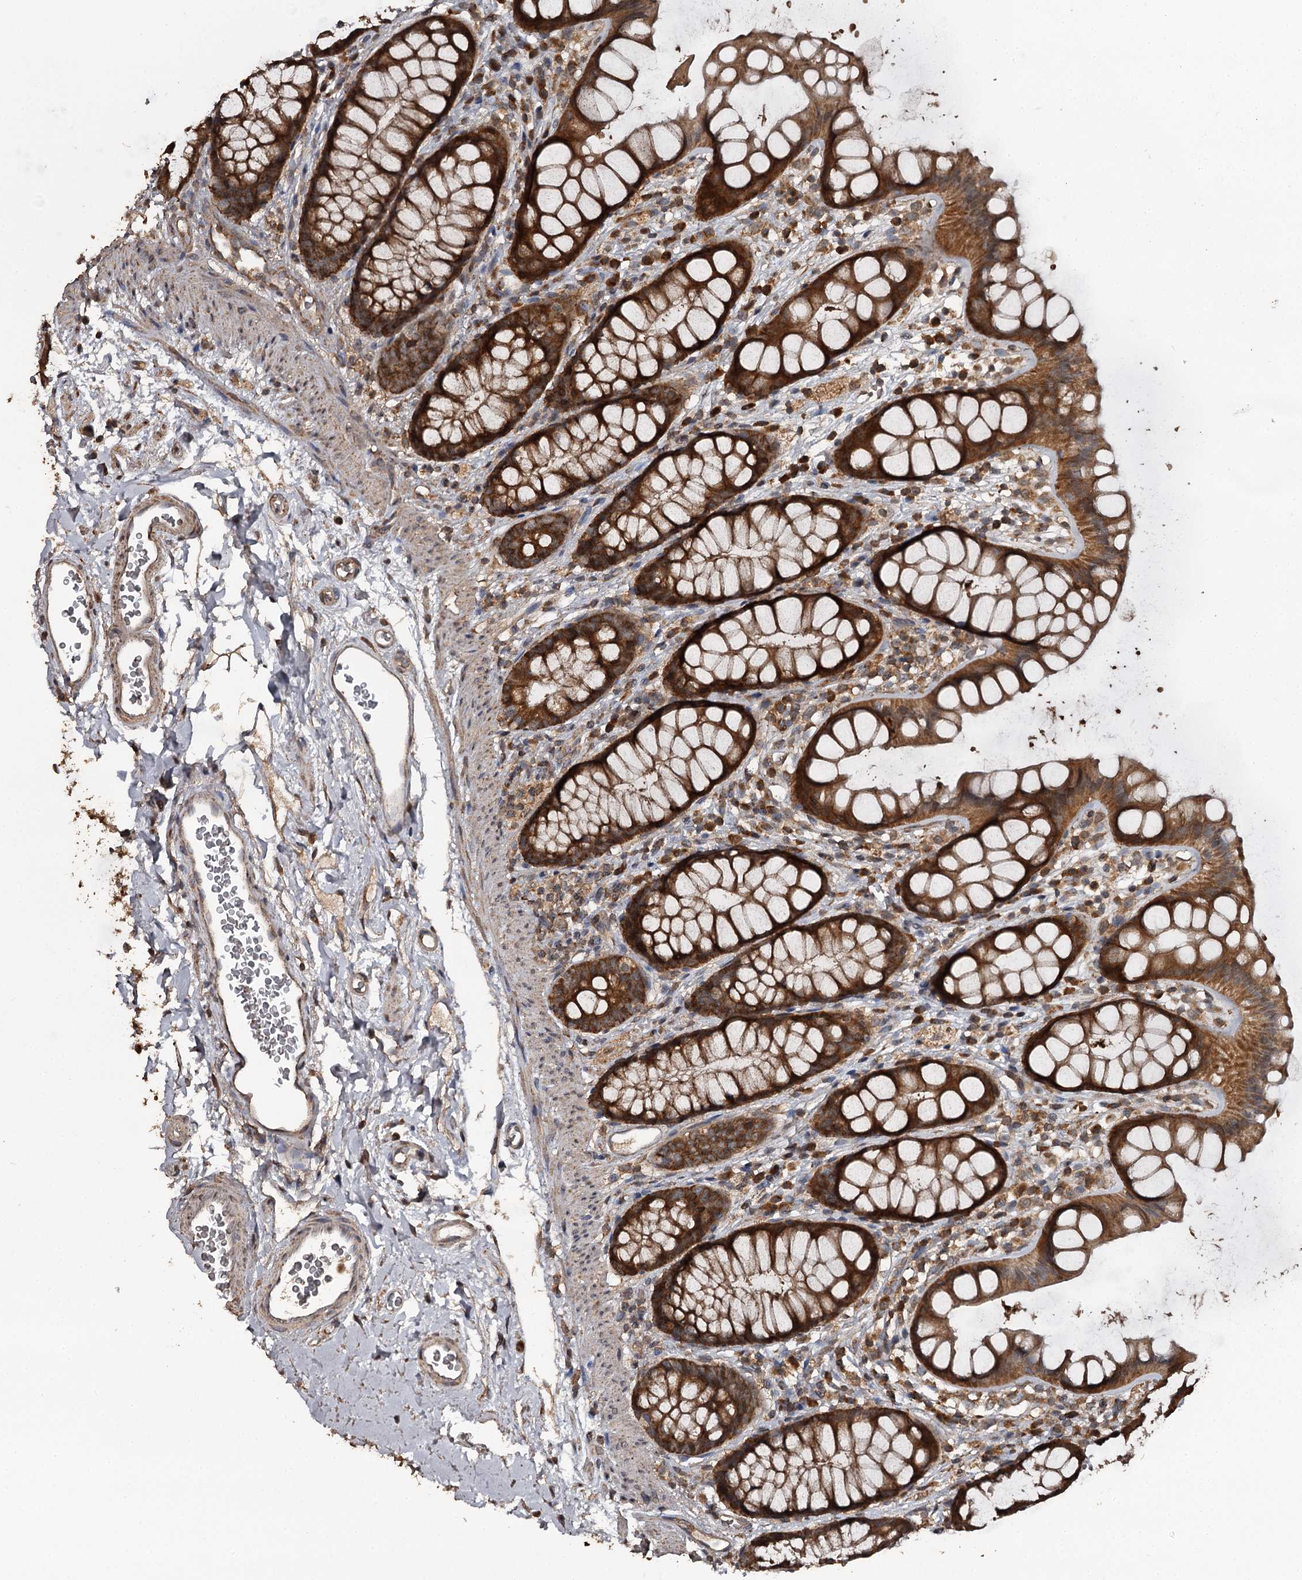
{"staining": {"intensity": "strong", "quantity": ">75%", "location": "cytoplasmic/membranous"}, "tissue": "rectum", "cell_type": "Glandular cells", "image_type": "normal", "snomed": [{"axis": "morphology", "description": "Normal tissue, NOS"}, {"axis": "topography", "description": "Rectum"}], "caption": "Strong cytoplasmic/membranous positivity for a protein is identified in about >75% of glandular cells of benign rectum using IHC.", "gene": "WIPI1", "patient": {"sex": "female", "age": 65}}